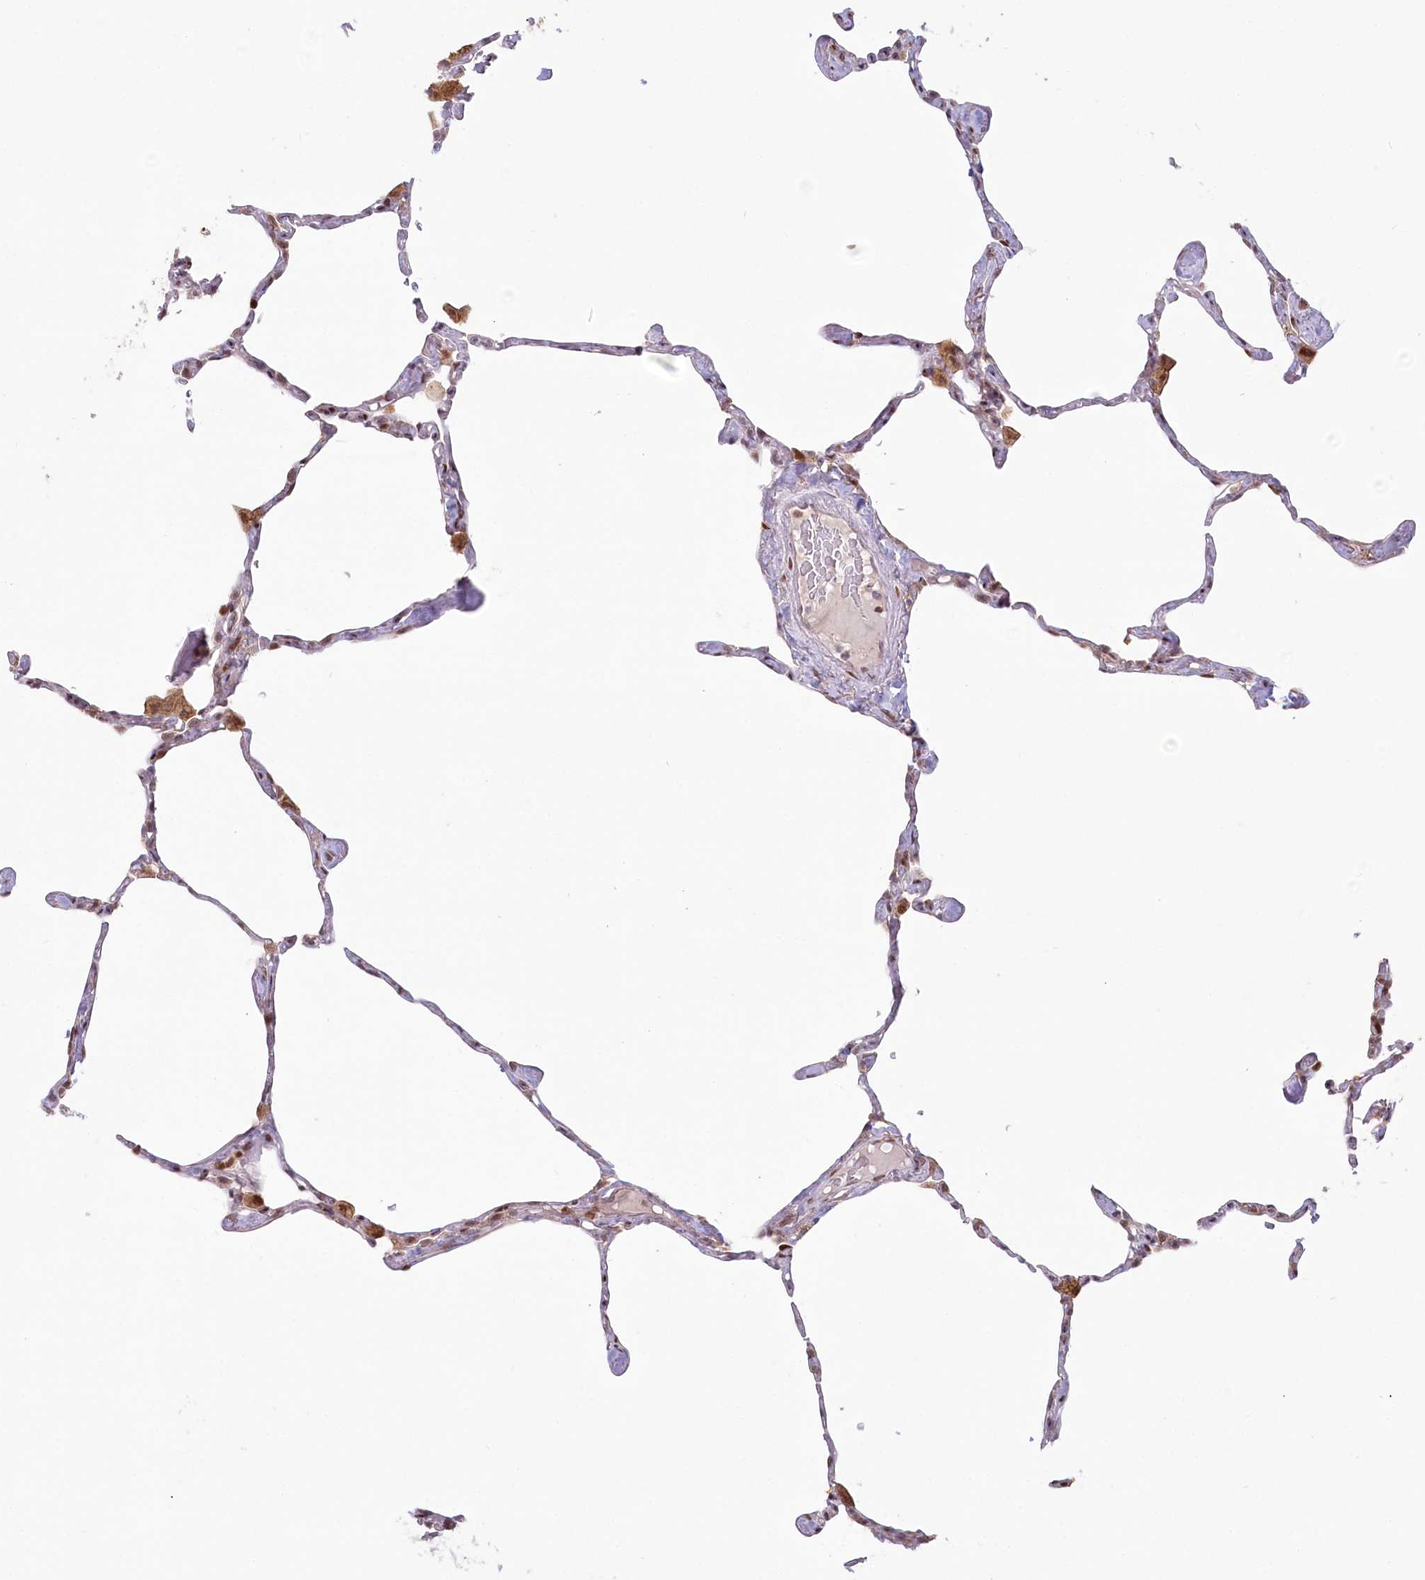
{"staining": {"intensity": "moderate", "quantity": "25%-75%", "location": "nuclear"}, "tissue": "lung", "cell_type": "Alveolar cells", "image_type": "normal", "snomed": [{"axis": "morphology", "description": "Normal tissue, NOS"}, {"axis": "topography", "description": "Lung"}], "caption": "Moderate nuclear expression is seen in about 25%-75% of alveolar cells in unremarkable lung.", "gene": "PYURF", "patient": {"sex": "male", "age": 65}}